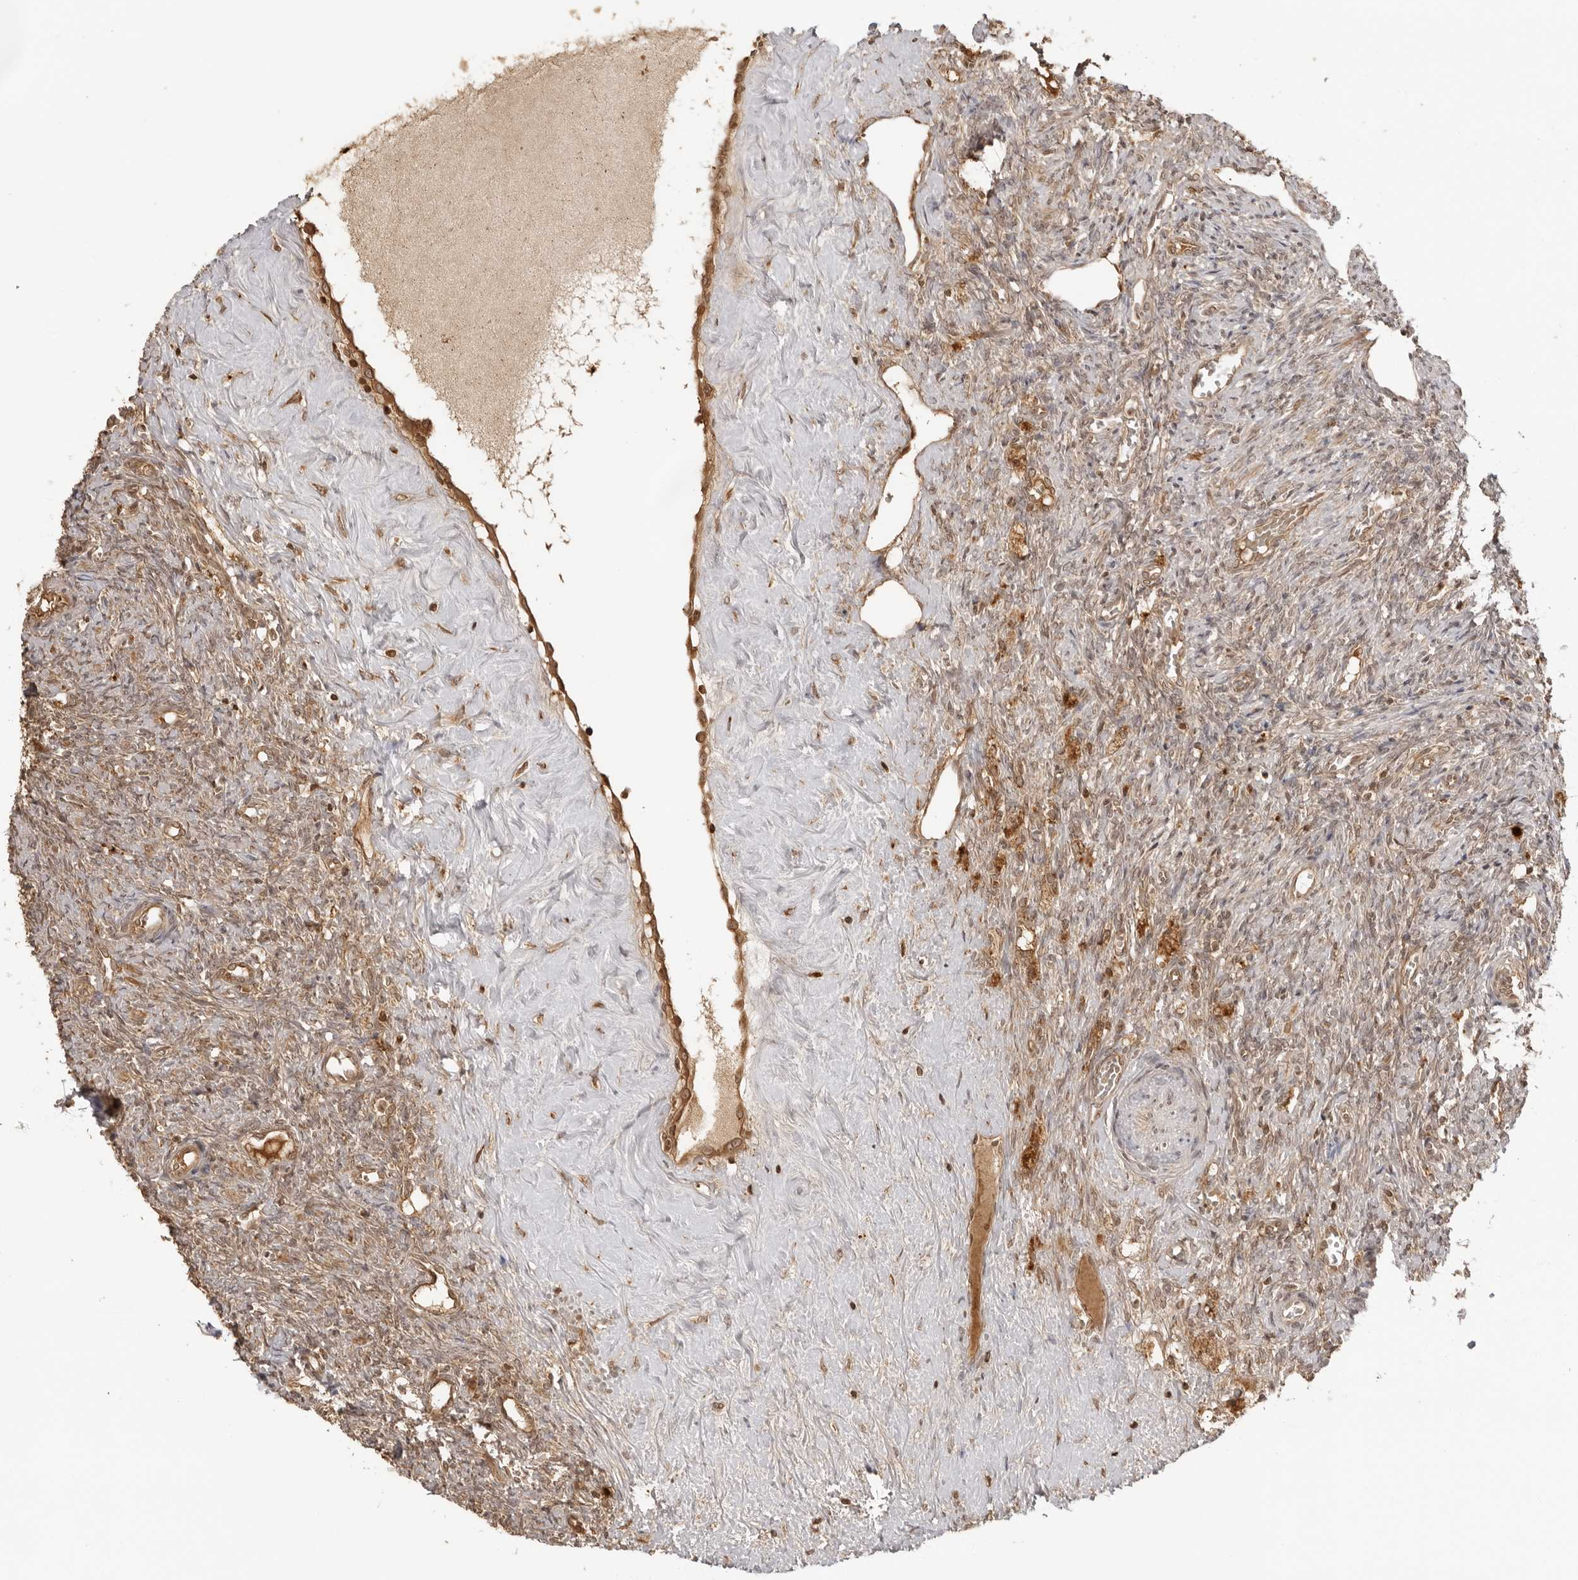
{"staining": {"intensity": "weak", "quantity": "25%-75%", "location": "cytoplasmic/membranous,nuclear"}, "tissue": "ovary", "cell_type": "Ovarian stroma cells", "image_type": "normal", "snomed": [{"axis": "morphology", "description": "Normal tissue, NOS"}, {"axis": "topography", "description": "Ovary"}], "caption": "Protein analysis of unremarkable ovary reveals weak cytoplasmic/membranous,nuclear positivity in about 25%-75% of ovarian stroma cells.", "gene": "IKBKE", "patient": {"sex": "female", "age": 41}}